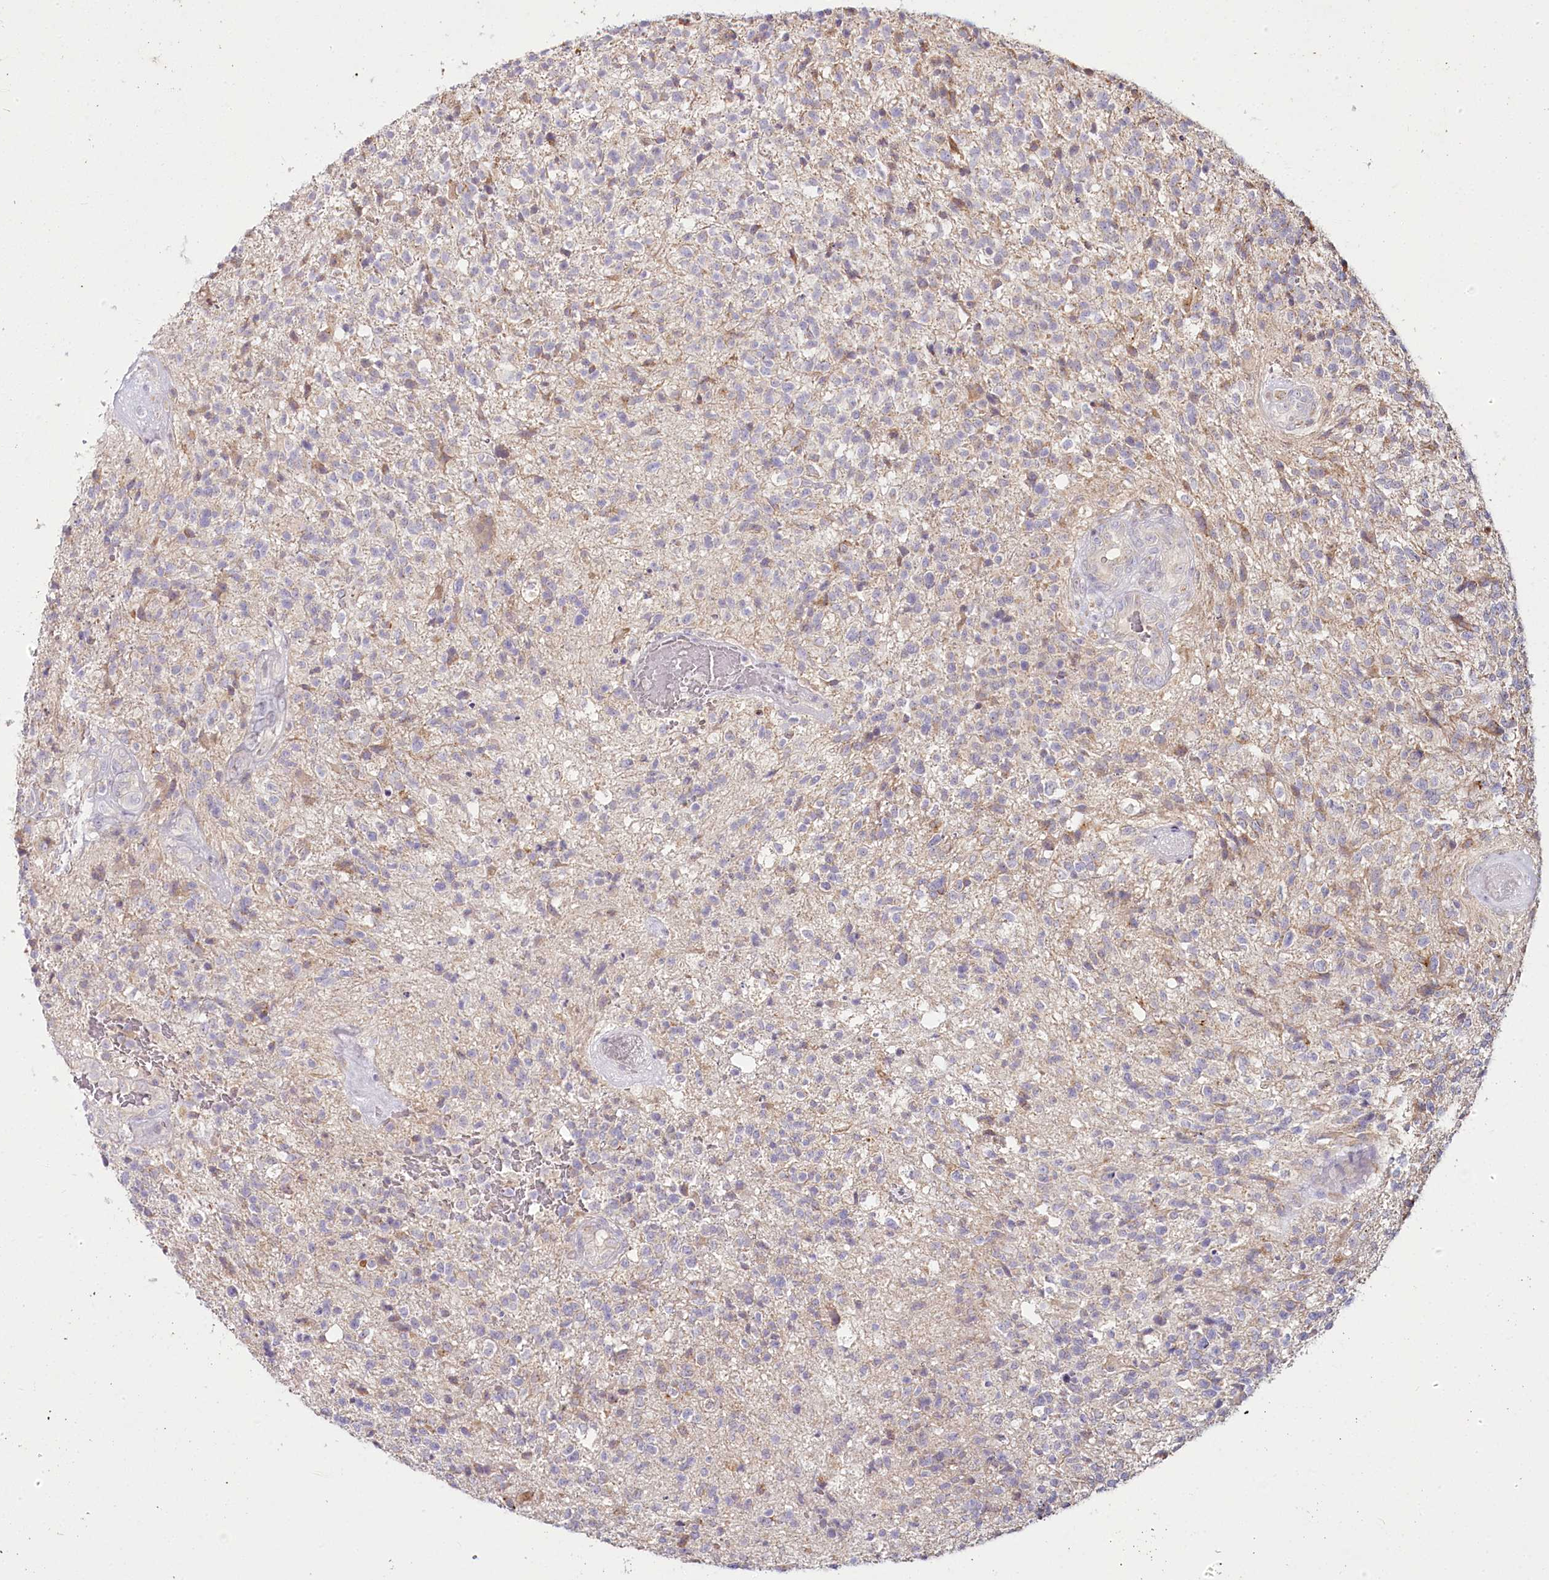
{"staining": {"intensity": "negative", "quantity": "none", "location": "none"}, "tissue": "glioma", "cell_type": "Tumor cells", "image_type": "cancer", "snomed": [{"axis": "morphology", "description": "Glioma, malignant, High grade"}, {"axis": "topography", "description": "Brain"}], "caption": "Immunohistochemistry of human glioma reveals no positivity in tumor cells. (Brightfield microscopy of DAB immunohistochemistry at high magnification).", "gene": "ACOX2", "patient": {"sex": "male", "age": 56}}